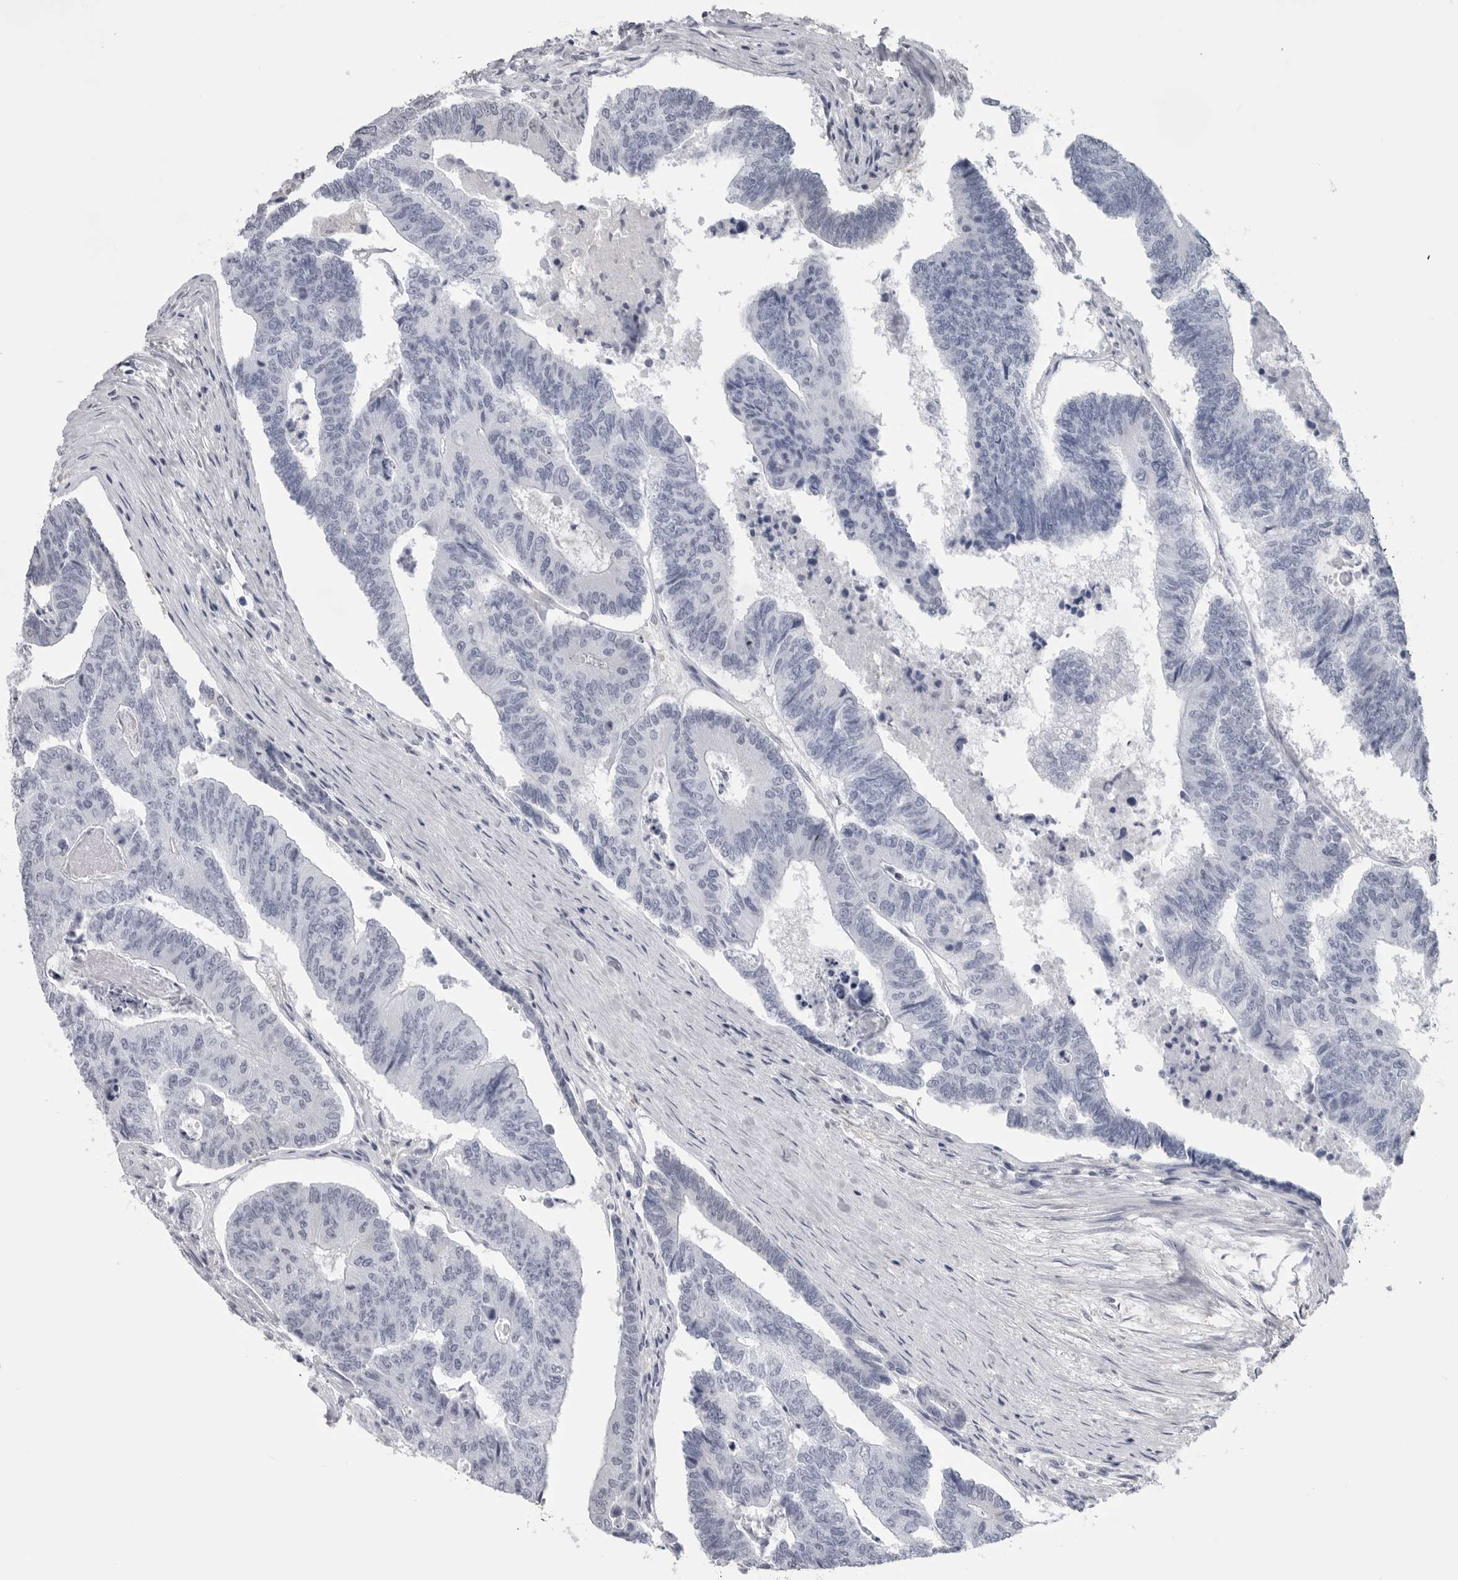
{"staining": {"intensity": "negative", "quantity": "none", "location": "none"}, "tissue": "colorectal cancer", "cell_type": "Tumor cells", "image_type": "cancer", "snomed": [{"axis": "morphology", "description": "Adenocarcinoma, NOS"}, {"axis": "topography", "description": "Colon"}], "caption": "The micrograph displays no staining of tumor cells in colorectal adenocarcinoma.", "gene": "PNPO", "patient": {"sex": "female", "age": 67}}